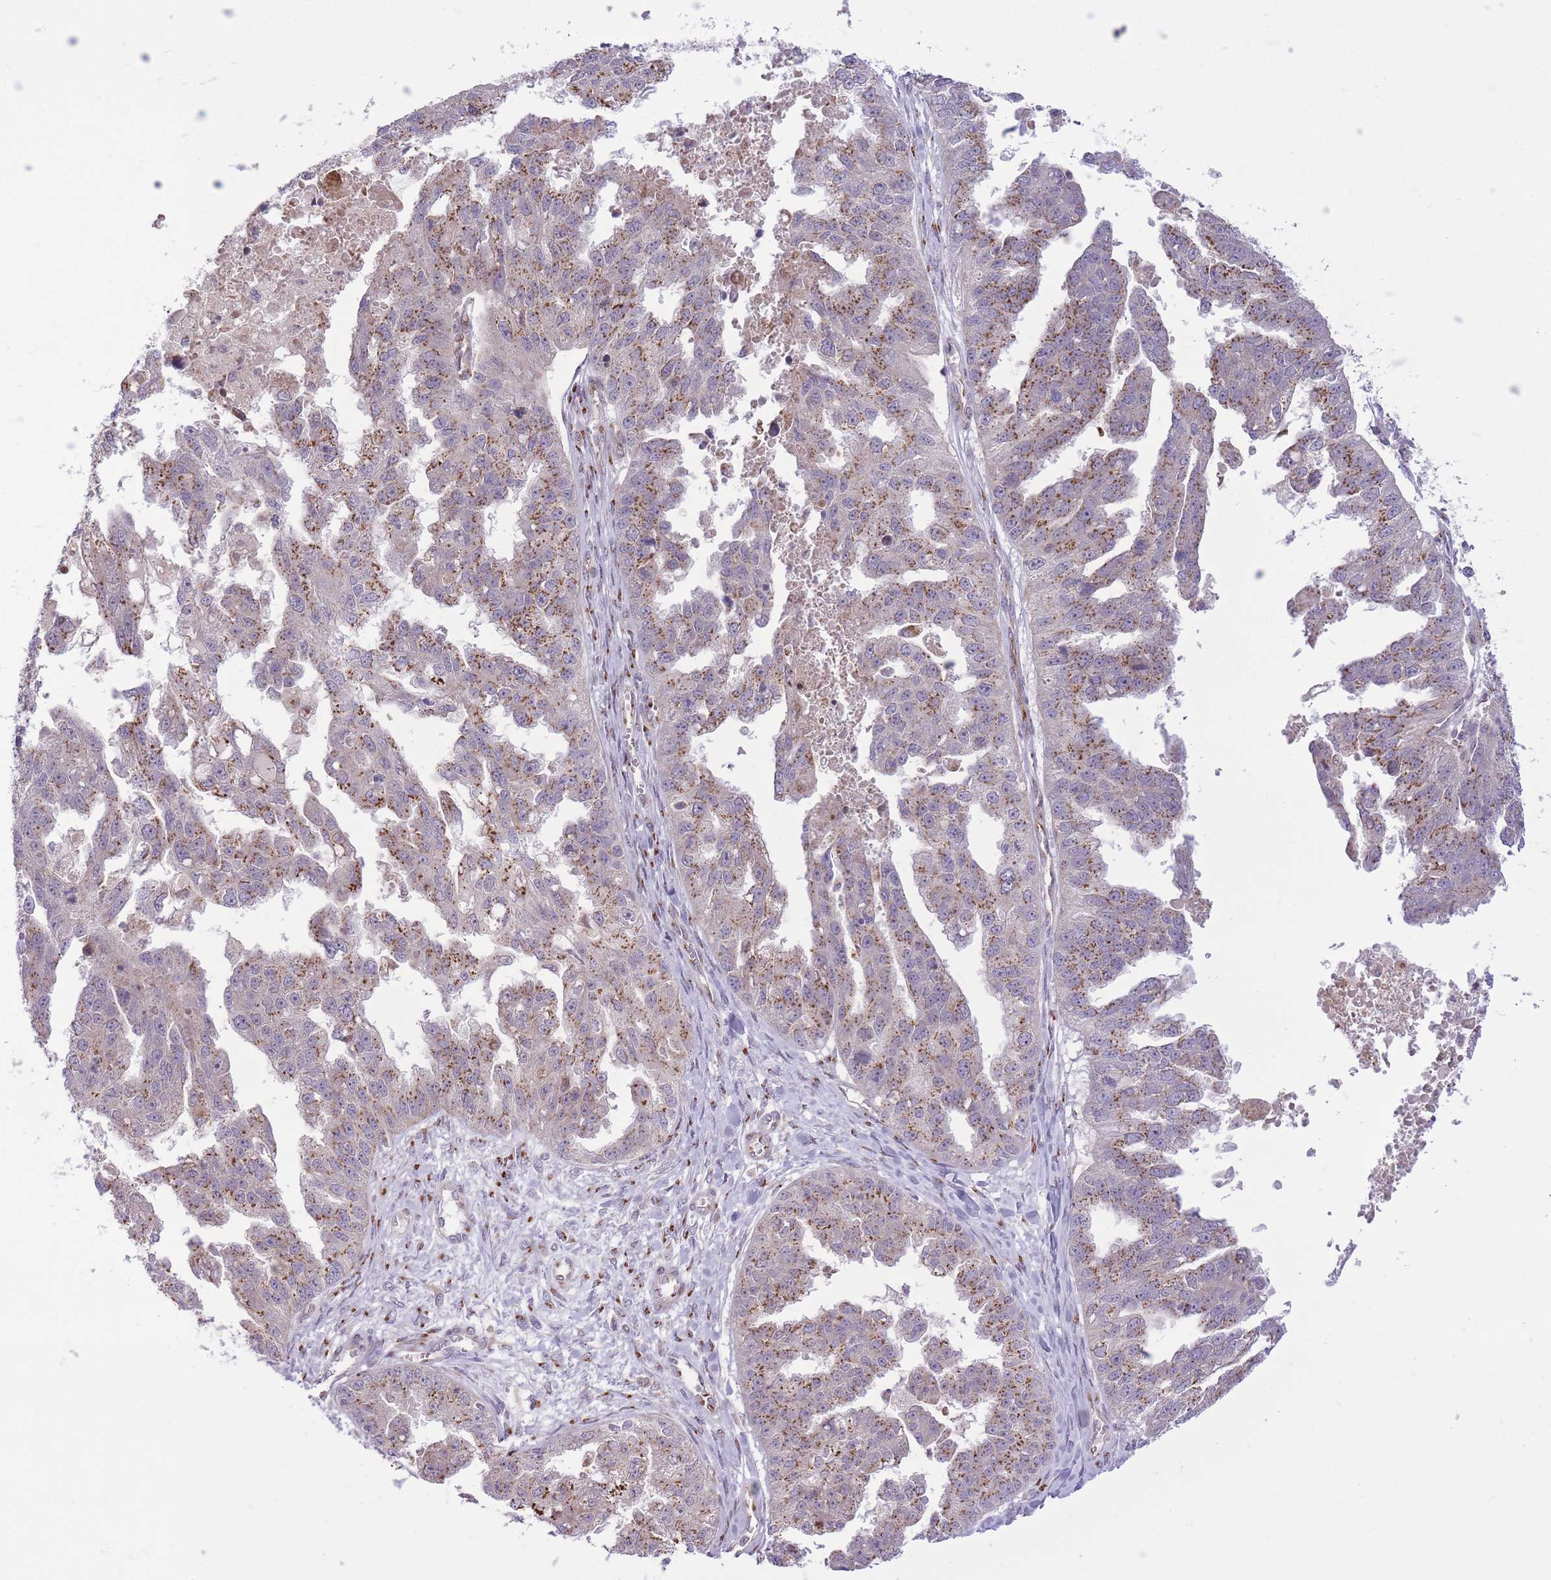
{"staining": {"intensity": "moderate", "quantity": "25%-75%", "location": "cytoplasmic/membranous"}, "tissue": "ovarian cancer", "cell_type": "Tumor cells", "image_type": "cancer", "snomed": [{"axis": "morphology", "description": "Cystadenocarcinoma, serous, NOS"}, {"axis": "topography", "description": "Ovary"}], "caption": "Immunohistochemistry (IHC) (DAB (3,3'-diaminobenzidine)) staining of ovarian serous cystadenocarcinoma exhibits moderate cytoplasmic/membranous protein expression in about 25%-75% of tumor cells. (DAB (3,3'-diaminobenzidine) IHC, brown staining for protein, blue staining for nuclei).", "gene": "ZBED5", "patient": {"sex": "female", "age": 58}}